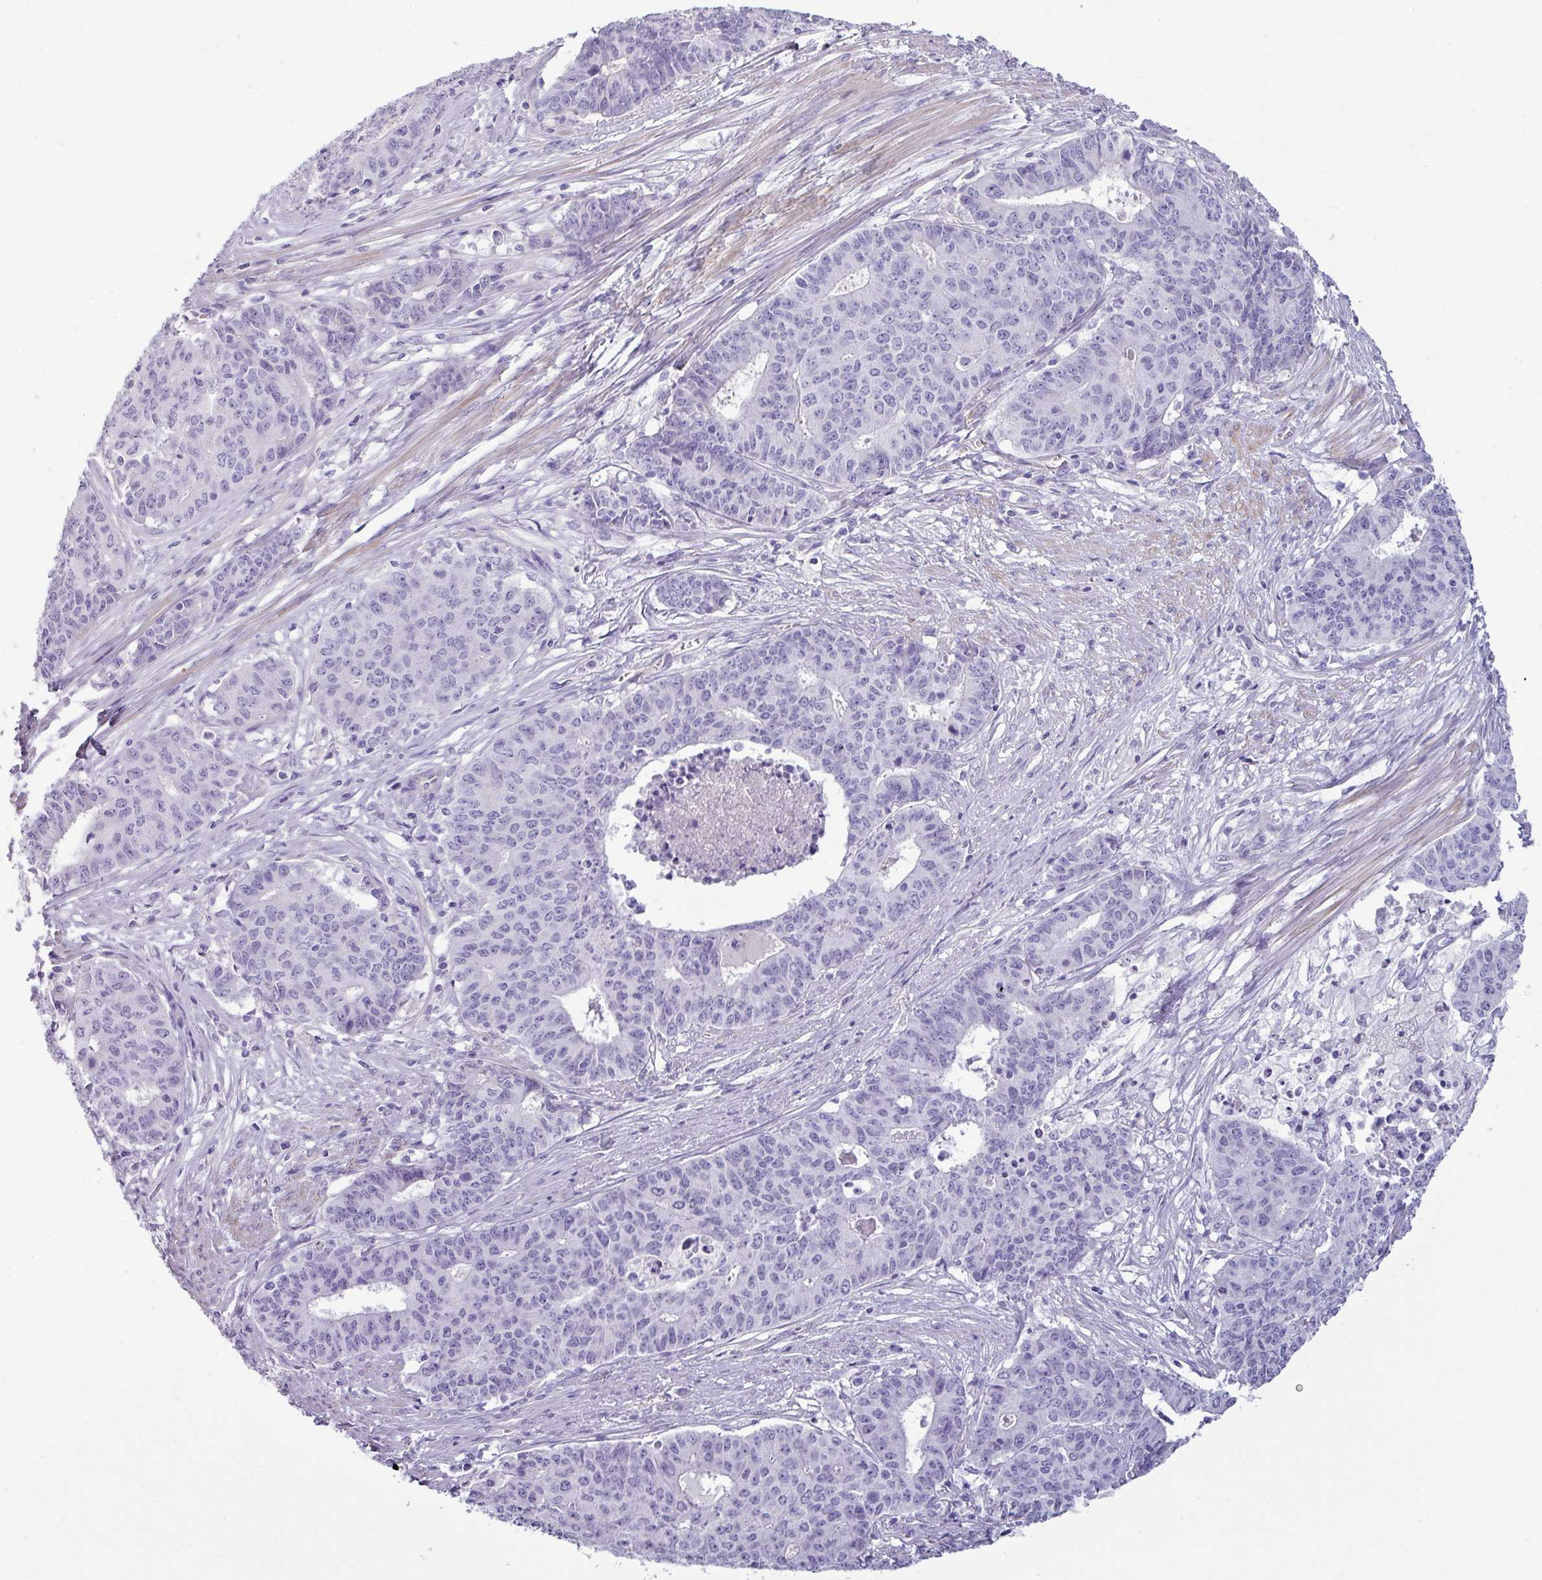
{"staining": {"intensity": "negative", "quantity": "none", "location": "none"}, "tissue": "endometrial cancer", "cell_type": "Tumor cells", "image_type": "cancer", "snomed": [{"axis": "morphology", "description": "Adenocarcinoma, NOS"}, {"axis": "topography", "description": "Endometrium"}], "caption": "This is an IHC histopathology image of endometrial cancer (adenocarcinoma). There is no positivity in tumor cells.", "gene": "VCX2", "patient": {"sex": "female", "age": 59}}